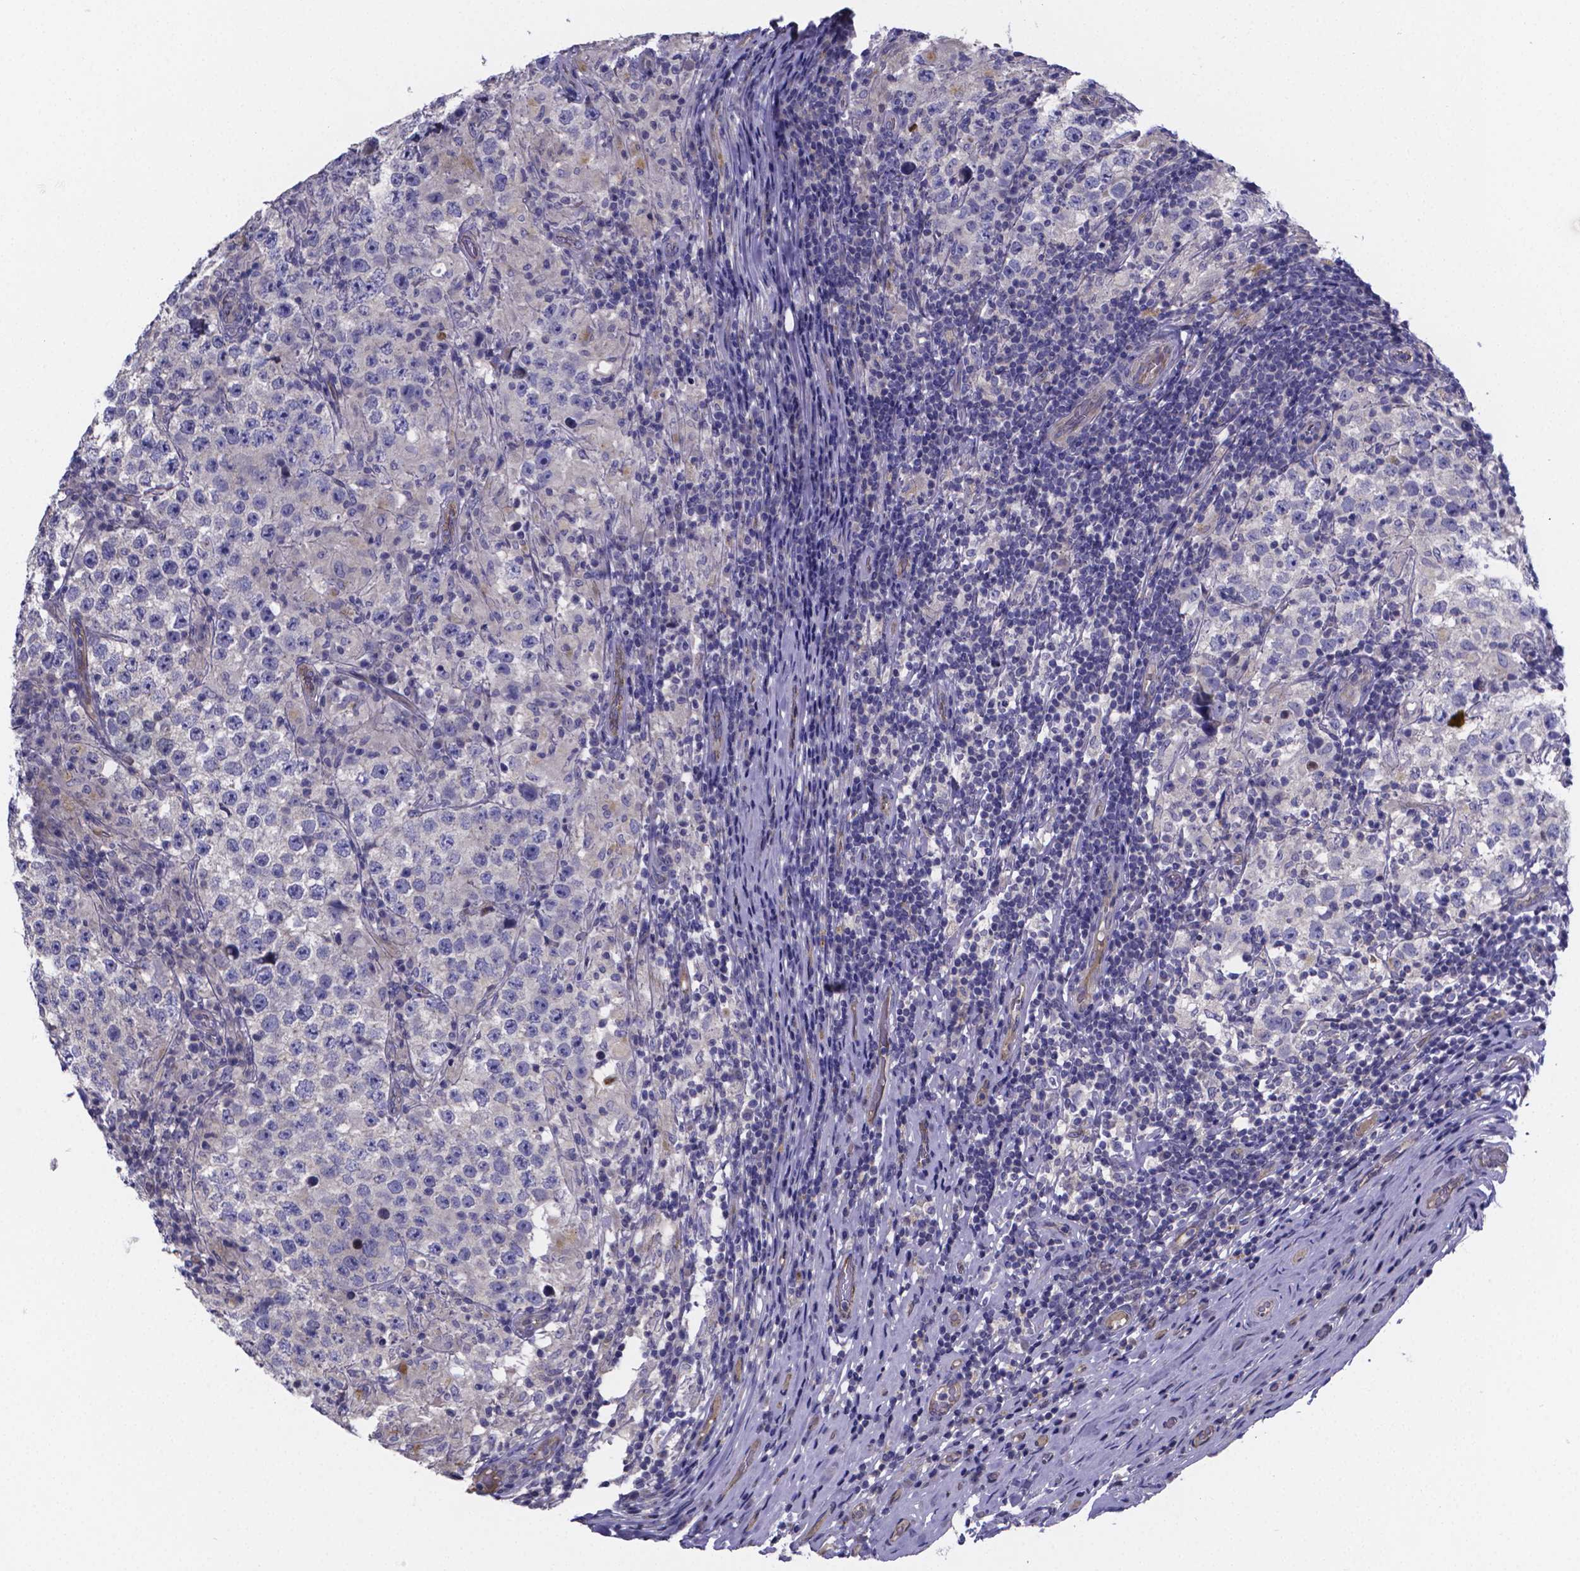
{"staining": {"intensity": "negative", "quantity": "none", "location": "none"}, "tissue": "testis cancer", "cell_type": "Tumor cells", "image_type": "cancer", "snomed": [{"axis": "morphology", "description": "Seminoma, NOS"}, {"axis": "morphology", "description": "Carcinoma, Embryonal, NOS"}, {"axis": "topography", "description": "Testis"}], "caption": "The histopathology image exhibits no staining of tumor cells in testis cancer.", "gene": "SFRP4", "patient": {"sex": "male", "age": 41}}